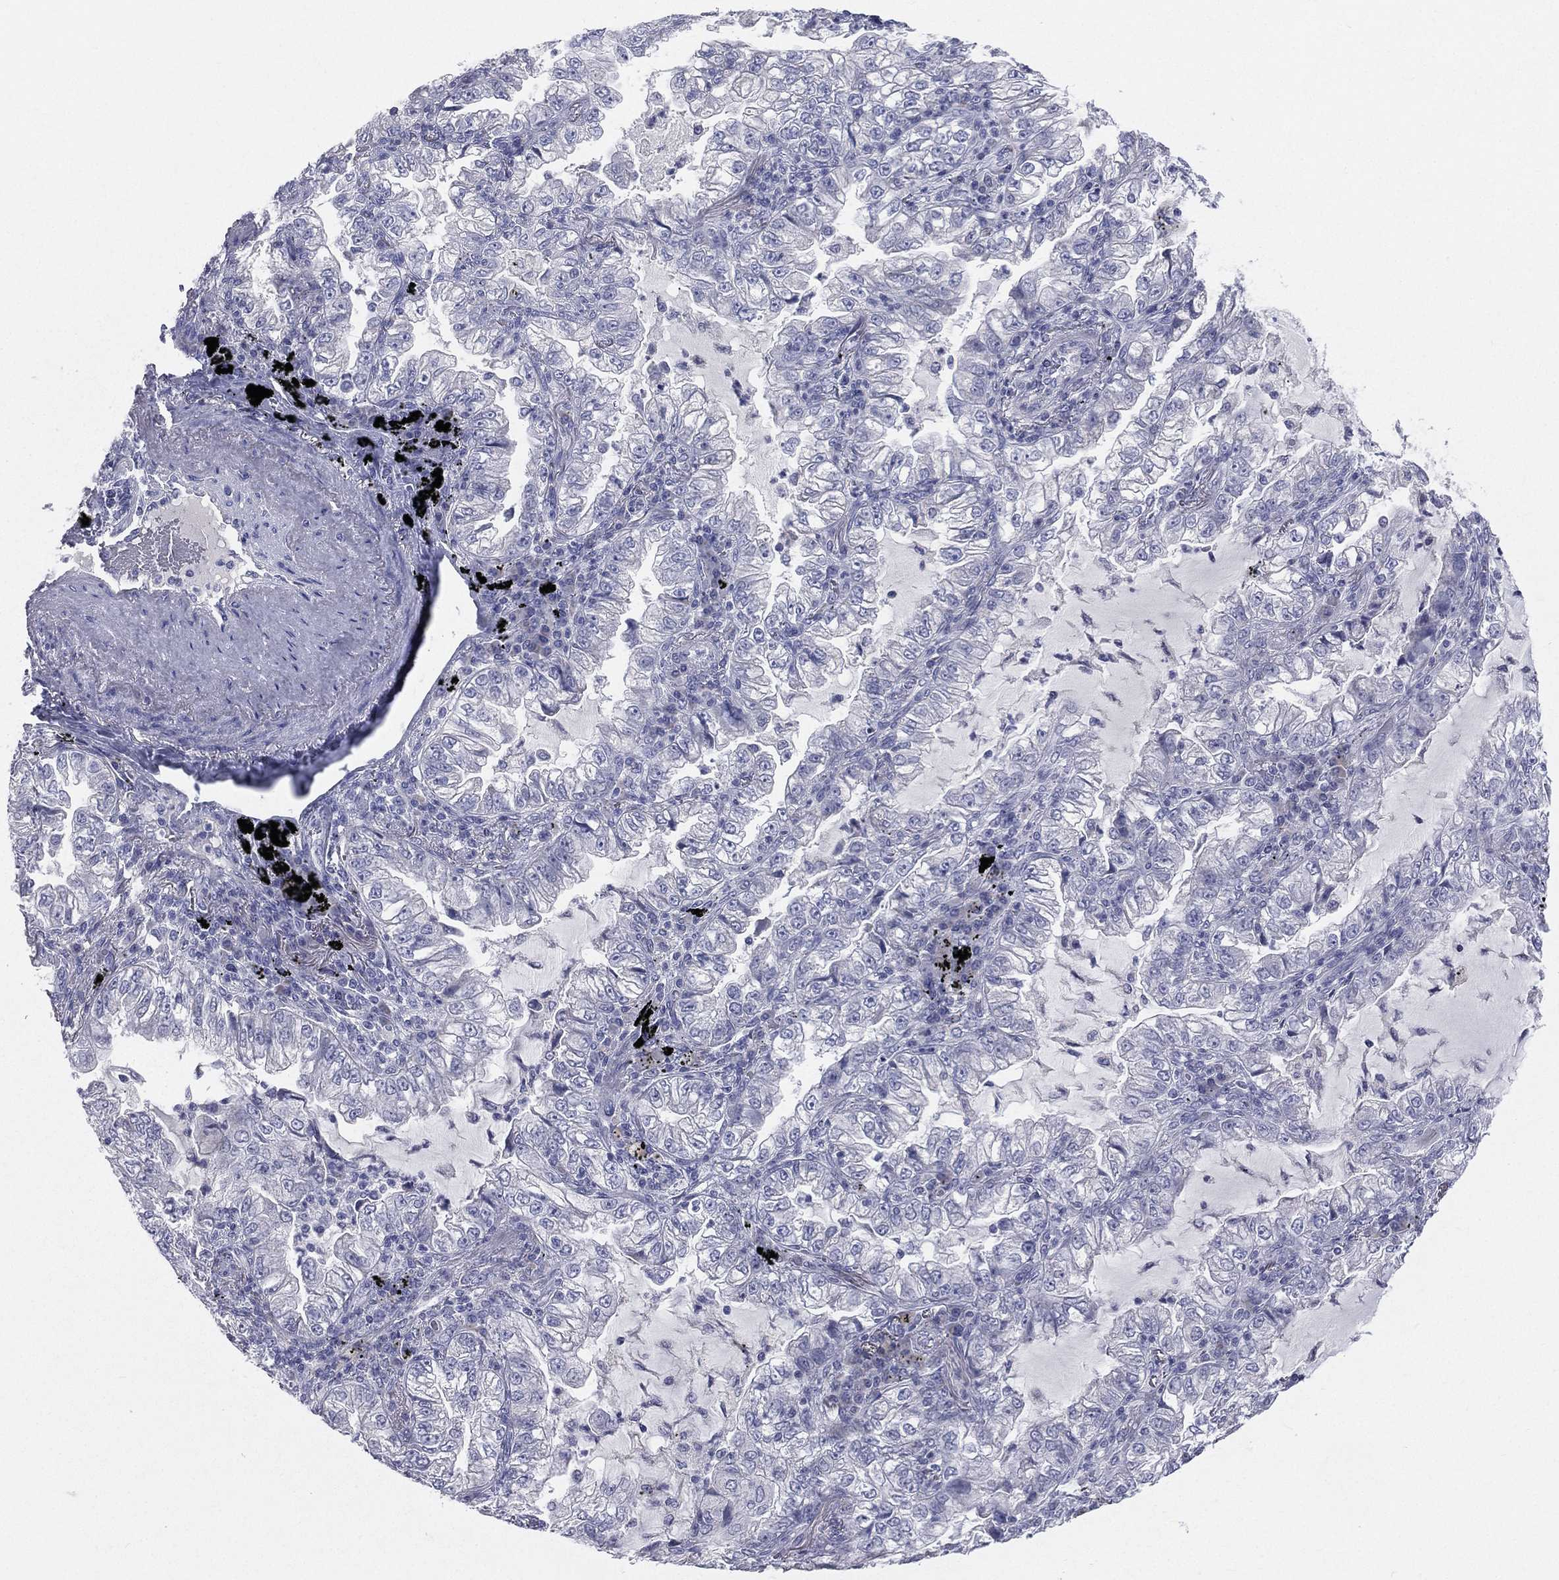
{"staining": {"intensity": "negative", "quantity": "none", "location": "none"}, "tissue": "lung cancer", "cell_type": "Tumor cells", "image_type": "cancer", "snomed": [{"axis": "morphology", "description": "Adenocarcinoma, NOS"}, {"axis": "topography", "description": "Lung"}], "caption": "The photomicrograph reveals no staining of tumor cells in lung cancer.", "gene": "STK31", "patient": {"sex": "female", "age": 73}}